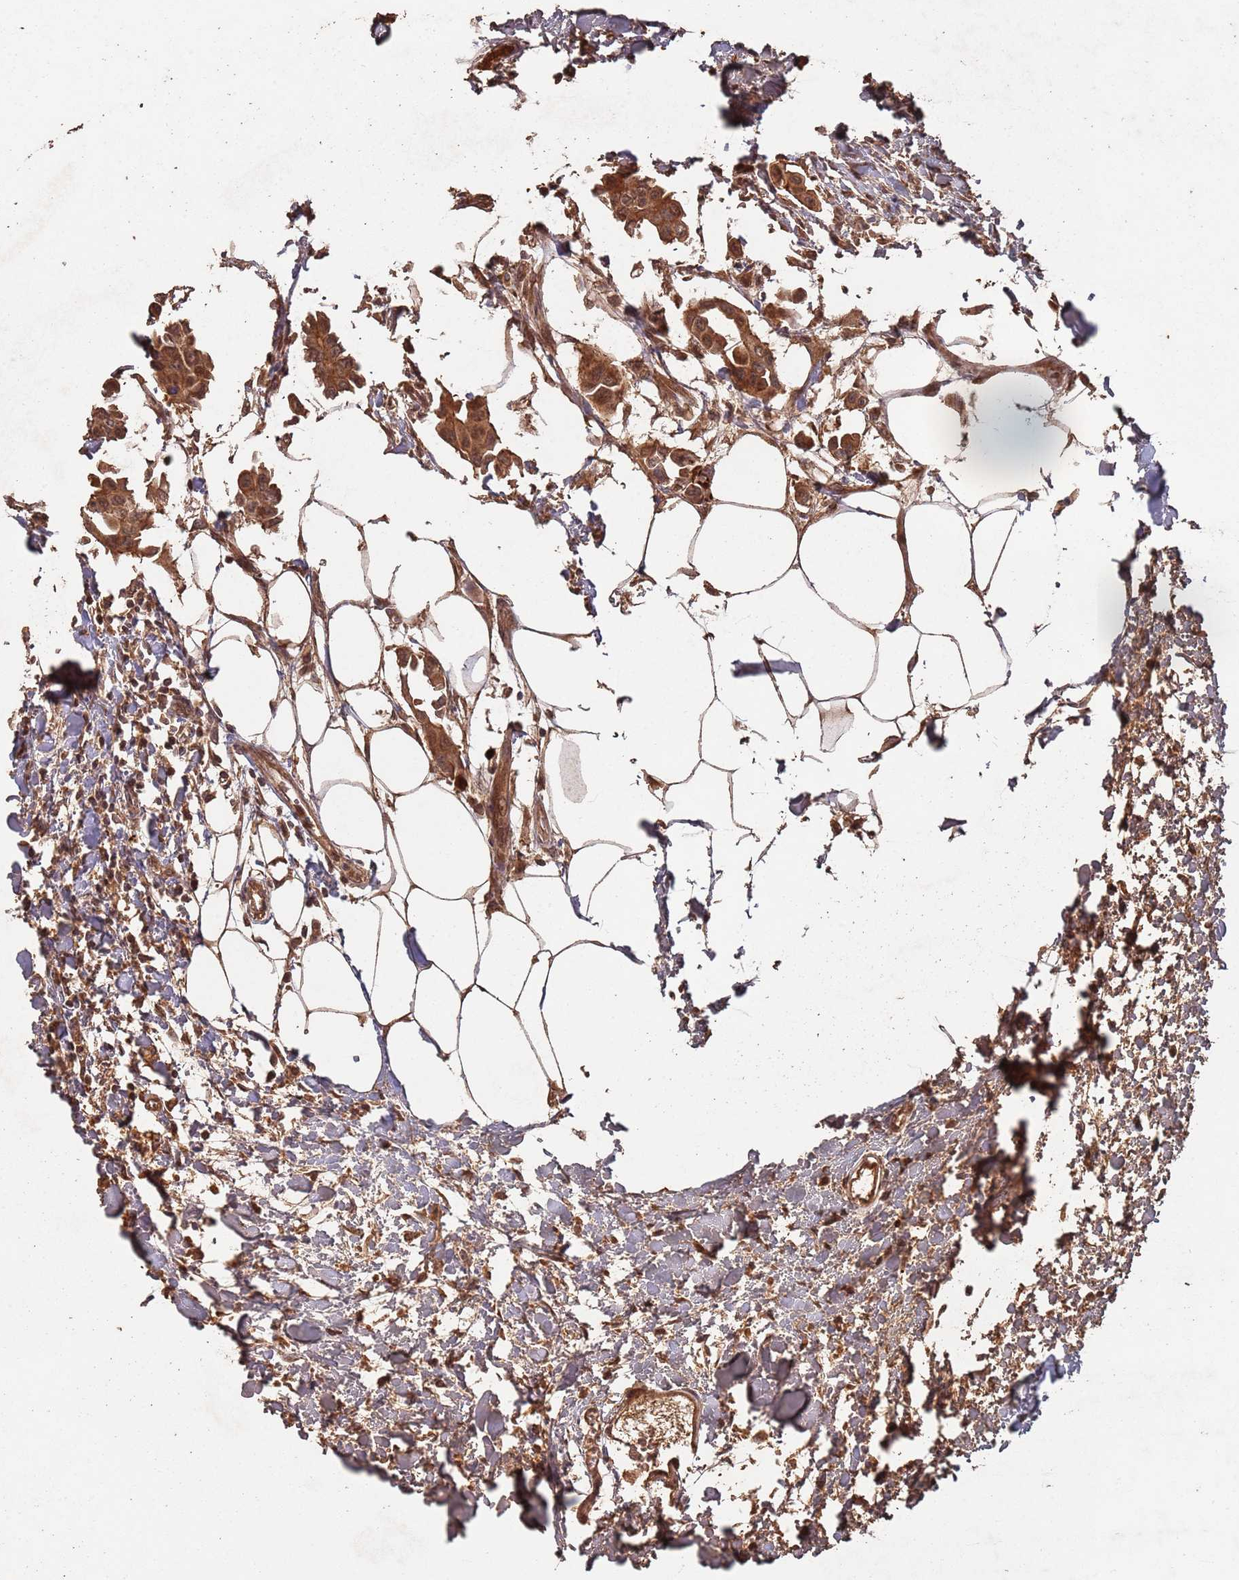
{"staining": {"intensity": "moderate", "quantity": ">75%", "location": "cytoplasmic/membranous,nuclear"}, "tissue": "breast cancer", "cell_type": "Tumor cells", "image_type": "cancer", "snomed": [{"axis": "morphology", "description": "Duct carcinoma"}, {"axis": "topography", "description": "Breast"}], "caption": "Immunohistochemistry of breast invasive ductal carcinoma exhibits medium levels of moderate cytoplasmic/membranous and nuclear expression in approximately >75% of tumor cells.", "gene": "FRAT1", "patient": {"sex": "female", "age": 41}}